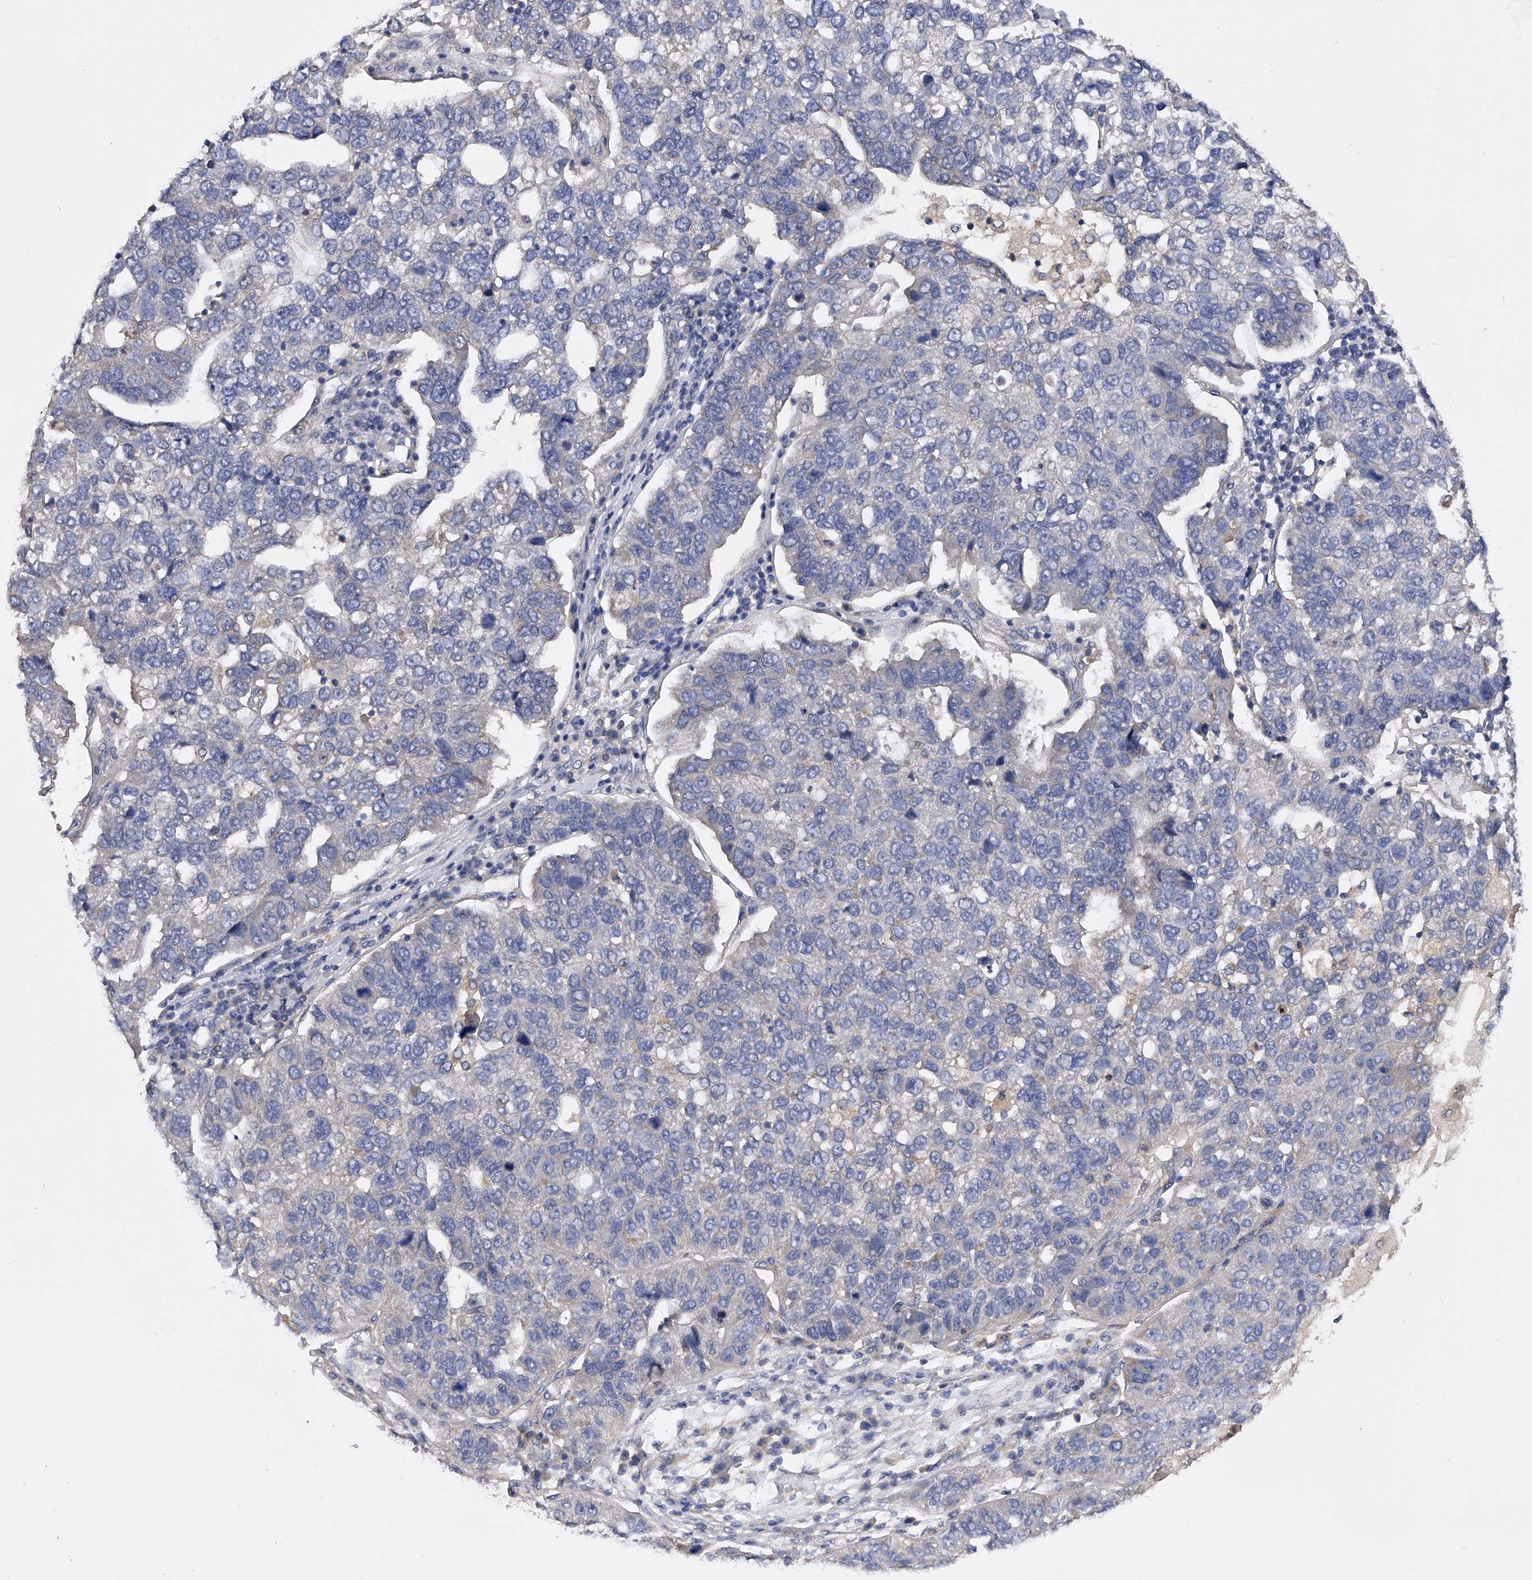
{"staining": {"intensity": "negative", "quantity": "none", "location": "none"}, "tissue": "pancreatic cancer", "cell_type": "Tumor cells", "image_type": "cancer", "snomed": [{"axis": "morphology", "description": "Adenocarcinoma, NOS"}, {"axis": "topography", "description": "Pancreas"}], "caption": "High magnification brightfield microscopy of pancreatic cancer stained with DAB (brown) and counterstained with hematoxylin (blue): tumor cells show no significant positivity. Nuclei are stained in blue.", "gene": "ARL4C", "patient": {"sex": "female", "age": 61}}